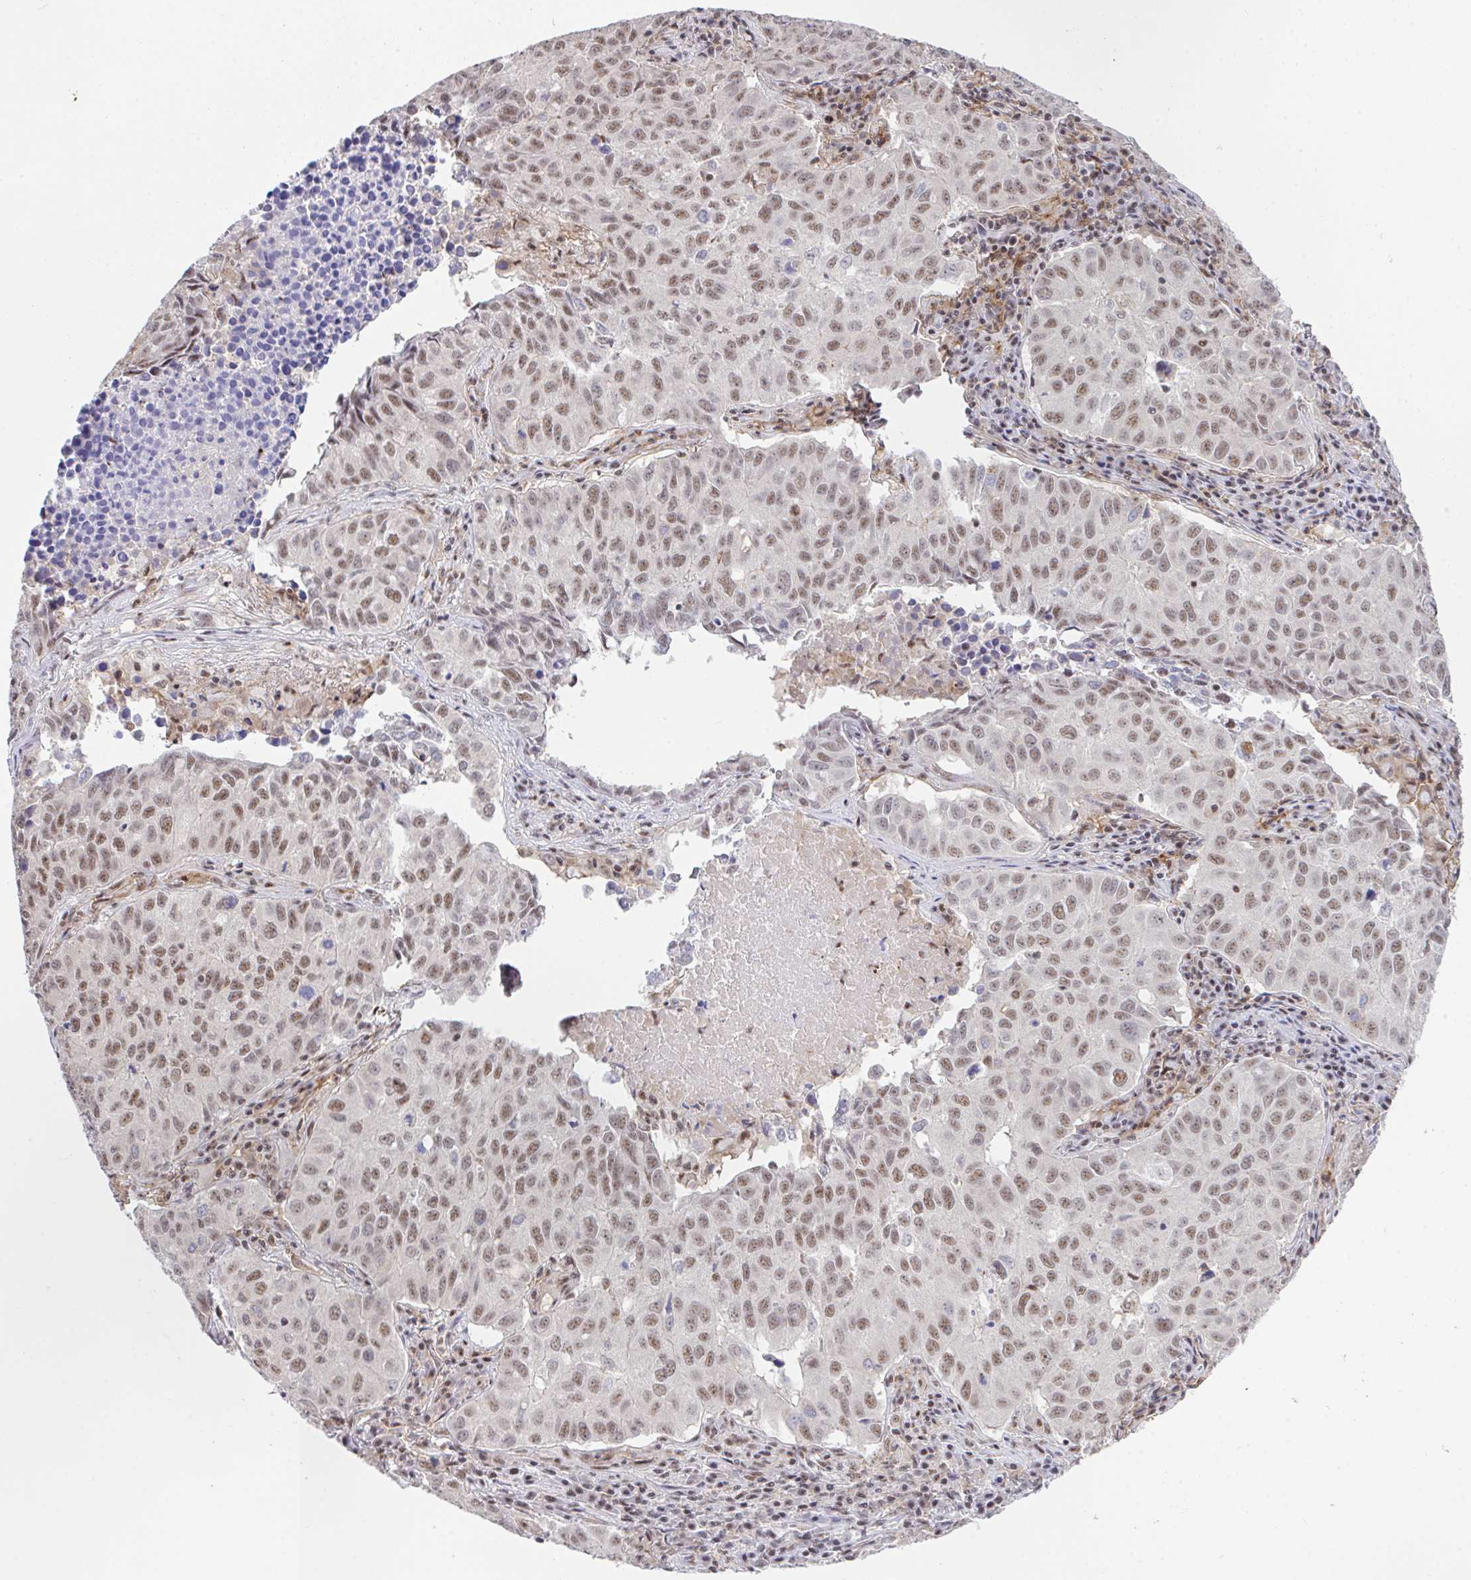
{"staining": {"intensity": "moderate", "quantity": ">75%", "location": "nuclear"}, "tissue": "lung cancer", "cell_type": "Tumor cells", "image_type": "cancer", "snomed": [{"axis": "morphology", "description": "Adenocarcinoma, NOS"}, {"axis": "topography", "description": "Lung"}], "caption": "The image shows immunohistochemical staining of adenocarcinoma (lung). There is moderate nuclear positivity is seen in approximately >75% of tumor cells. The staining was performed using DAB (3,3'-diaminobenzidine) to visualize the protein expression in brown, while the nuclei were stained in blue with hematoxylin (Magnification: 20x).", "gene": "OR6K3", "patient": {"sex": "female", "age": 50}}